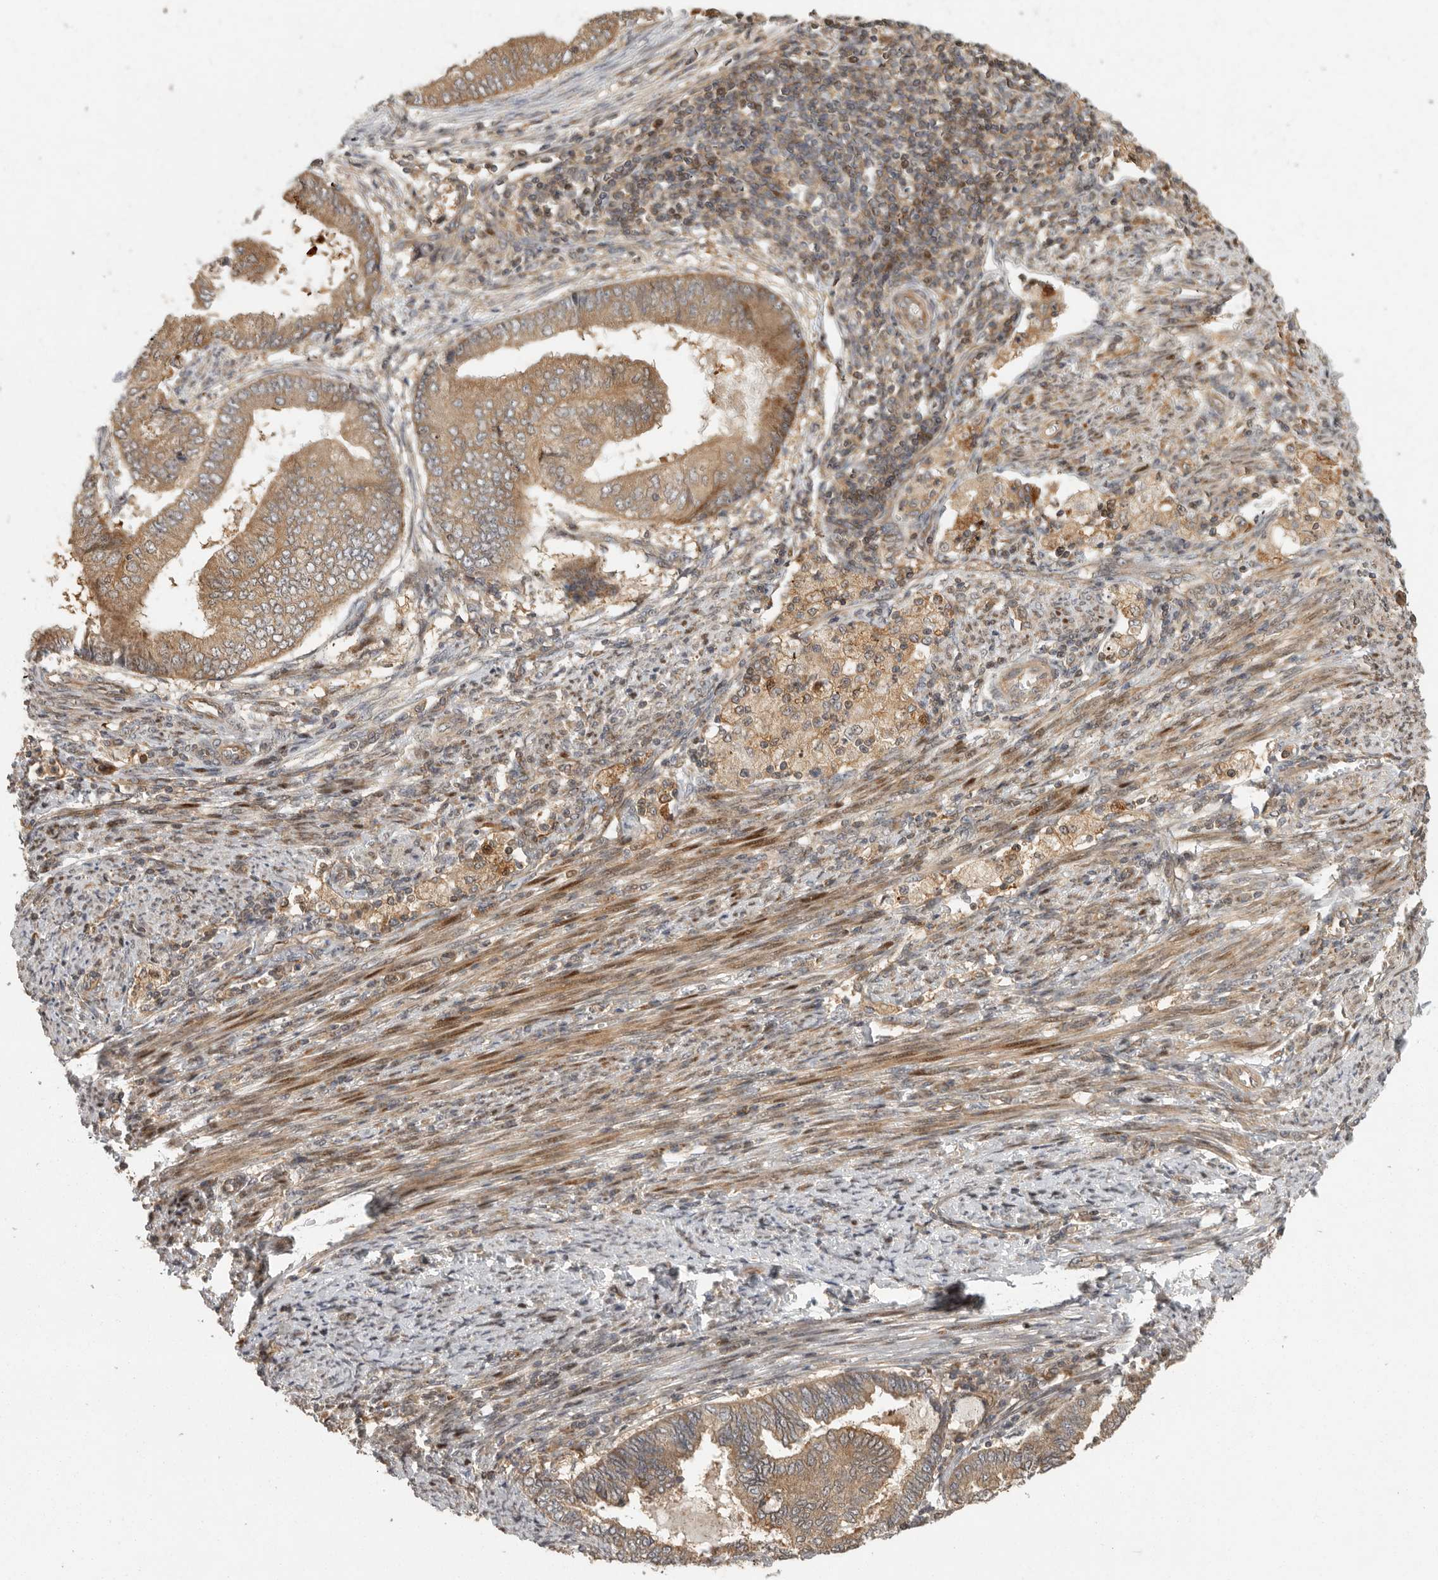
{"staining": {"intensity": "moderate", "quantity": ">75%", "location": "cytoplasmic/membranous"}, "tissue": "endometrial cancer", "cell_type": "Tumor cells", "image_type": "cancer", "snomed": [{"axis": "morphology", "description": "Polyp, NOS"}, {"axis": "morphology", "description": "Adenocarcinoma, NOS"}, {"axis": "morphology", "description": "Adenoma, NOS"}, {"axis": "topography", "description": "Endometrium"}], "caption": "Endometrial adenoma stained for a protein exhibits moderate cytoplasmic/membranous positivity in tumor cells.", "gene": "SWT1", "patient": {"sex": "female", "age": 79}}